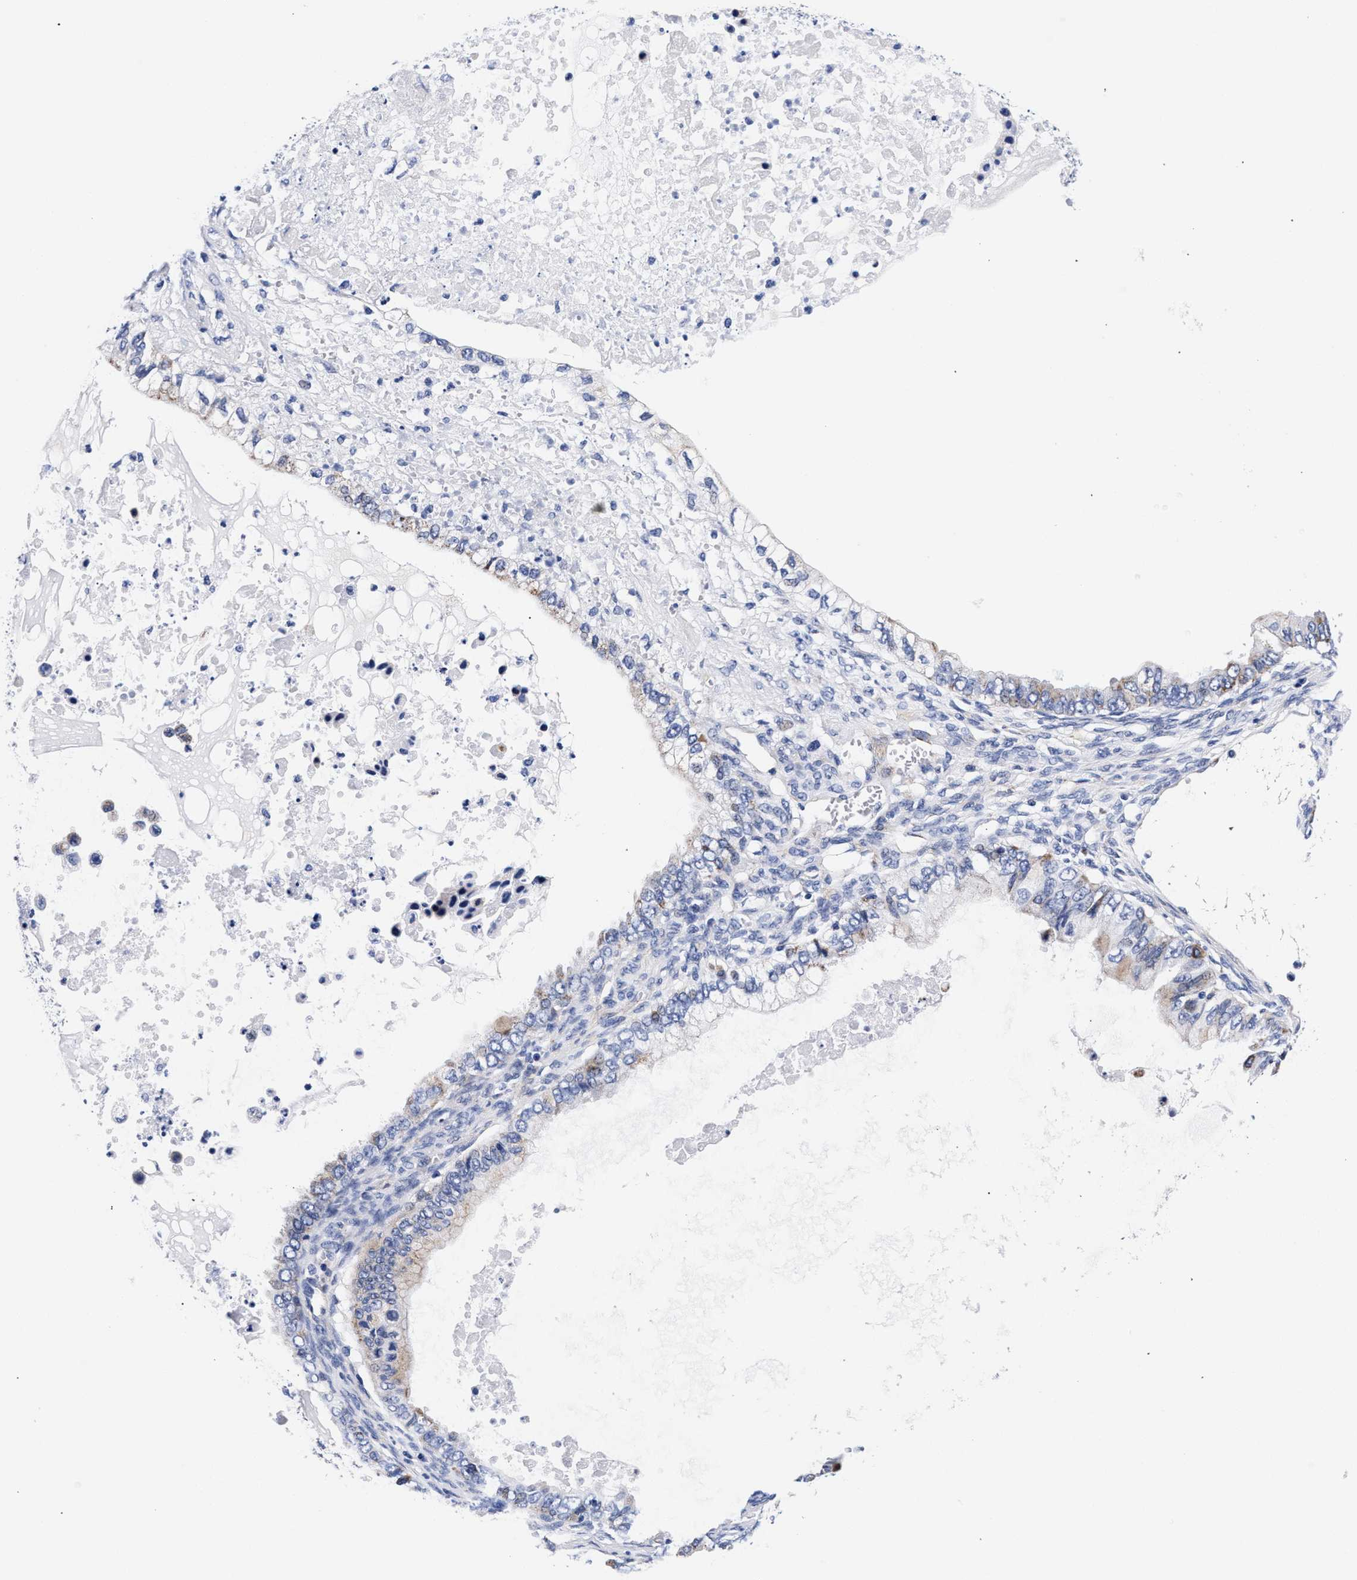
{"staining": {"intensity": "moderate", "quantity": "<25%", "location": "cytoplasmic/membranous"}, "tissue": "ovarian cancer", "cell_type": "Tumor cells", "image_type": "cancer", "snomed": [{"axis": "morphology", "description": "Cystadenocarcinoma, mucinous, NOS"}, {"axis": "topography", "description": "Ovary"}], "caption": "Ovarian cancer (mucinous cystadenocarcinoma) tissue displays moderate cytoplasmic/membranous positivity in approximately <25% of tumor cells", "gene": "RAB3B", "patient": {"sex": "female", "age": 80}}